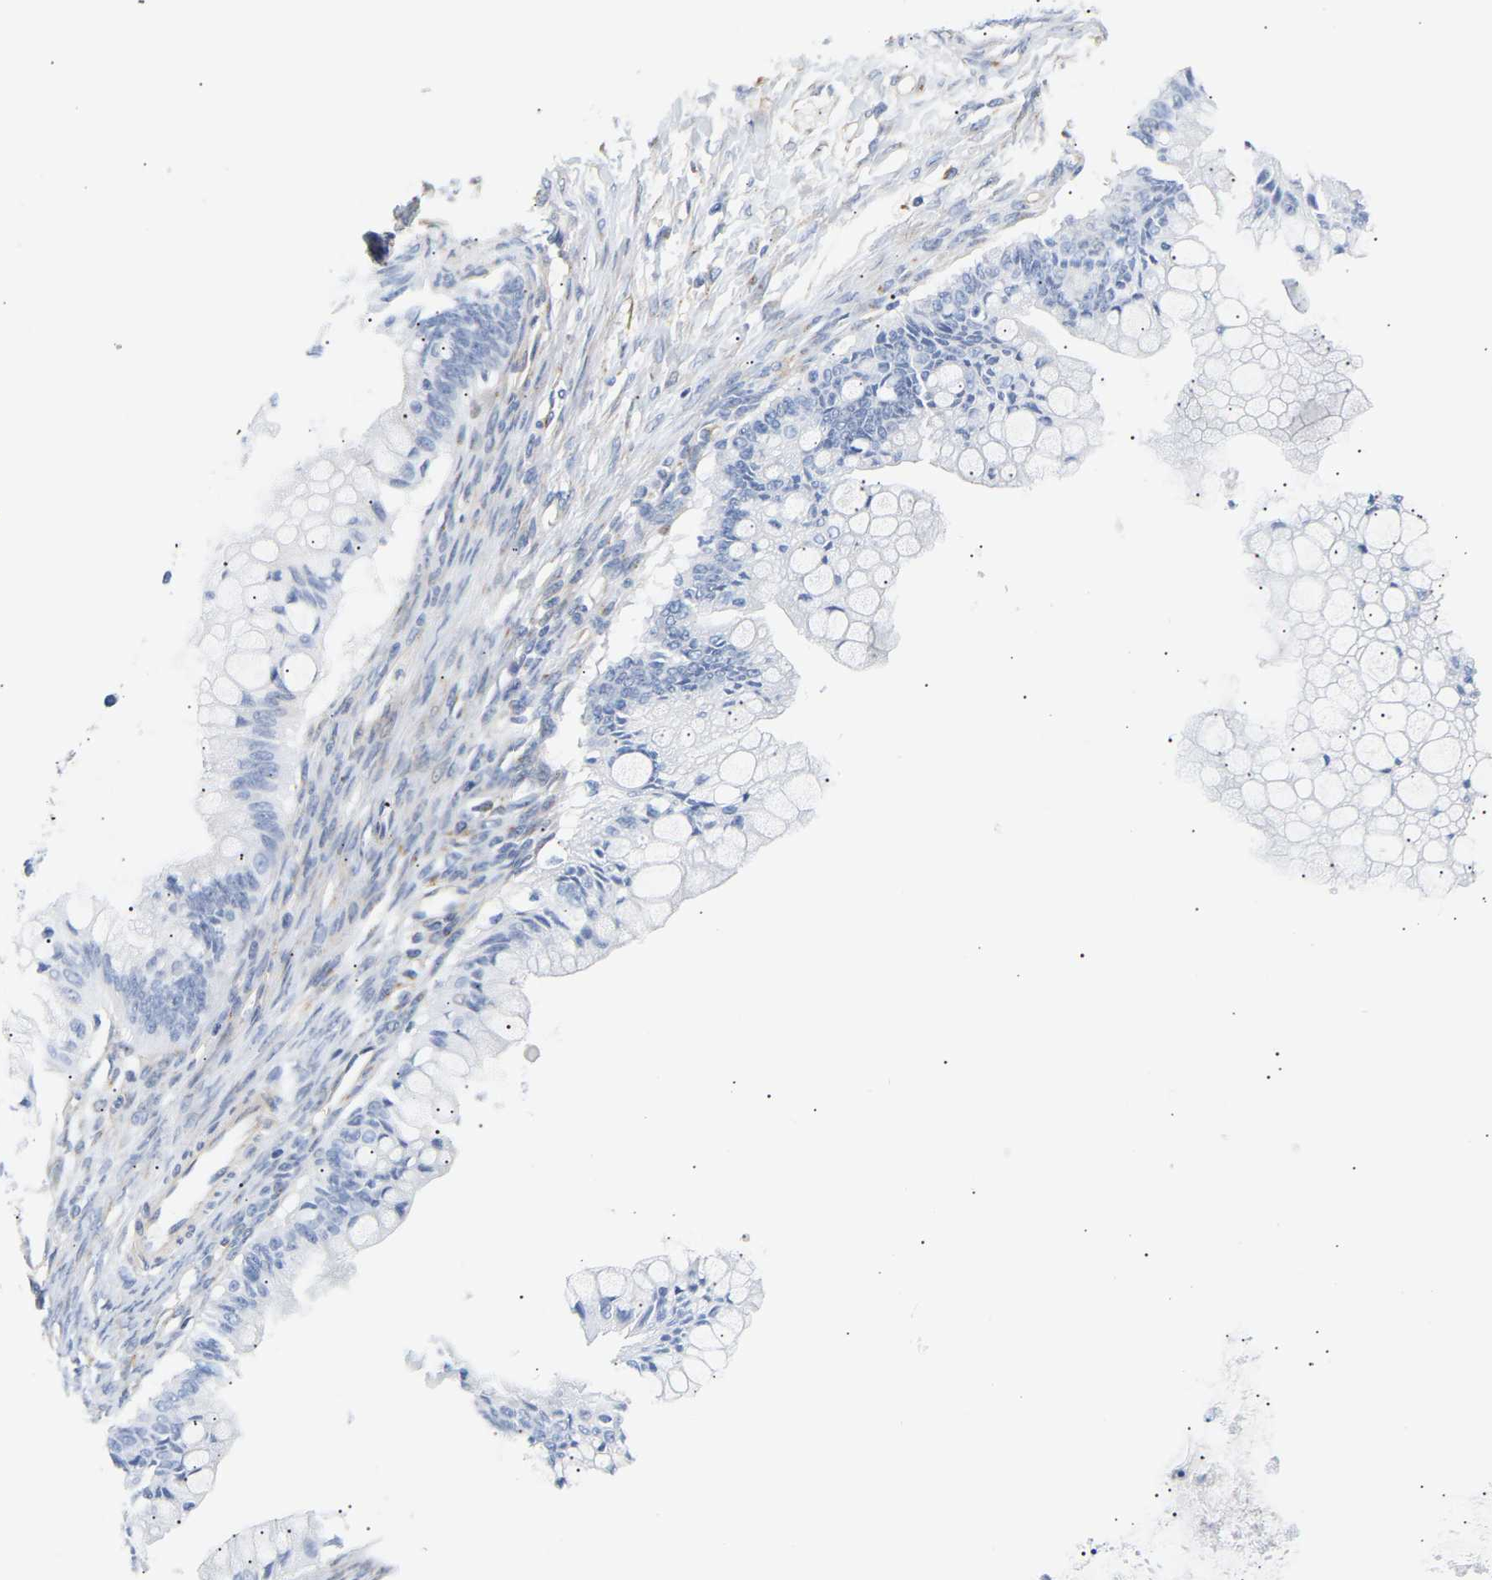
{"staining": {"intensity": "negative", "quantity": "none", "location": "none"}, "tissue": "ovarian cancer", "cell_type": "Tumor cells", "image_type": "cancer", "snomed": [{"axis": "morphology", "description": "Cystadenocarcinoma, mucinous, NOS"}, {"axis": "topography", "description": "Ovary"}], "caption": "This photomicrograph is of ovarian mucinous cystadenocarcinoma stained with immunohistochemistry (IHC) to label a protein in brown with the nuclei are counter-stained blue. There is no expression in tumor cells.", "gene": "IGFBP7", "patient": {"sex": "female", "age": 57}}